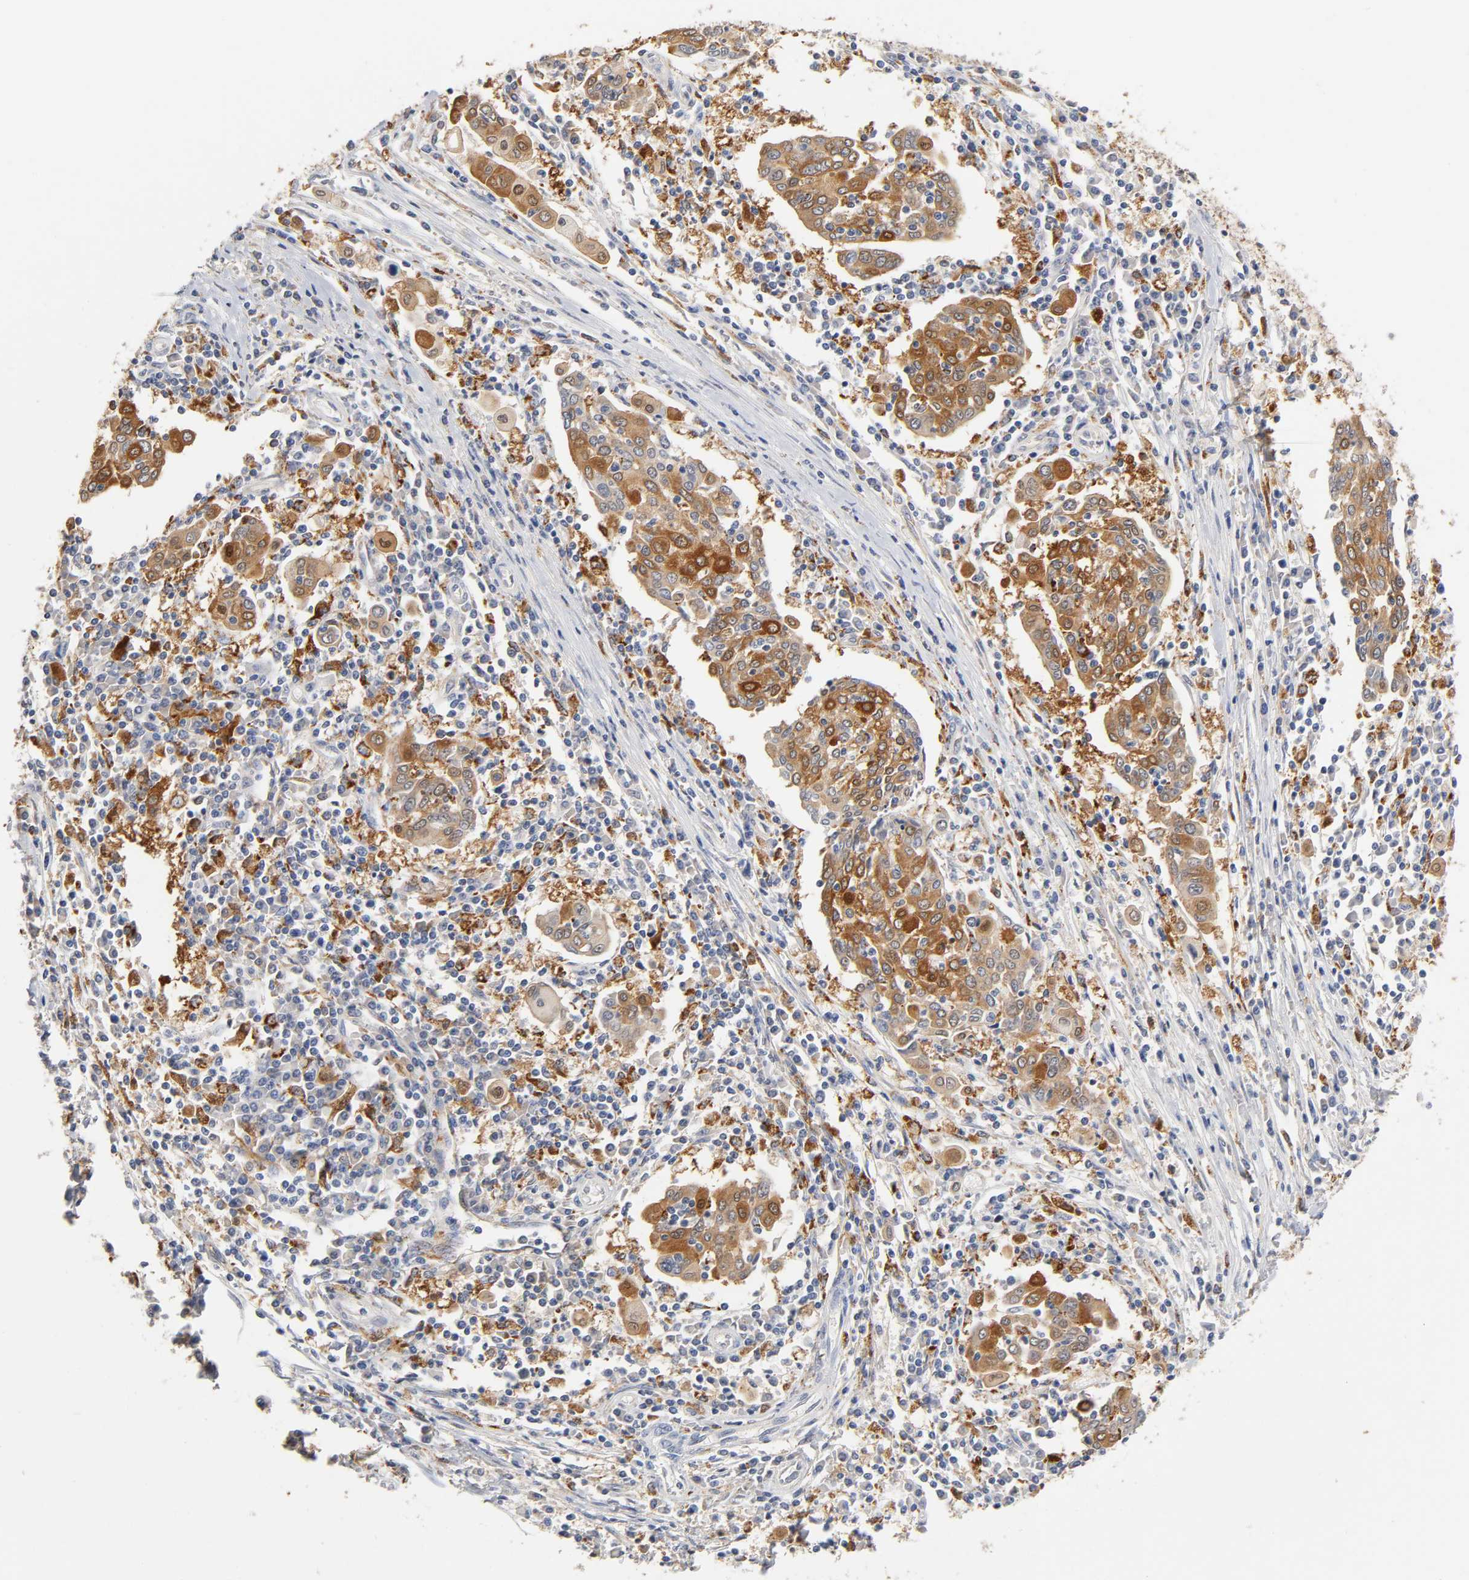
{"staining": {"intensity": "moderate", "quantity": ">75%", "location": "cytoplasmic/membranous"}, "tissue": "cervical cancer", "cell_type": "Tumor cells", "image_type": "cancer", "snomed": [{"axis": "morphology", "description": "Squamous cell carcinoma, NOS"}, {"axis": "topography", "description": "Cervix"}], "caption": "The histopathology image exhibits staining of cervical cancer (squamous cell carcinoma), revealing moderate cytoplasmic/membranous protein expression (brown color) within tumor cells.", "gene": "ISG15", "patient": {"sex": "female", "age": 40}}